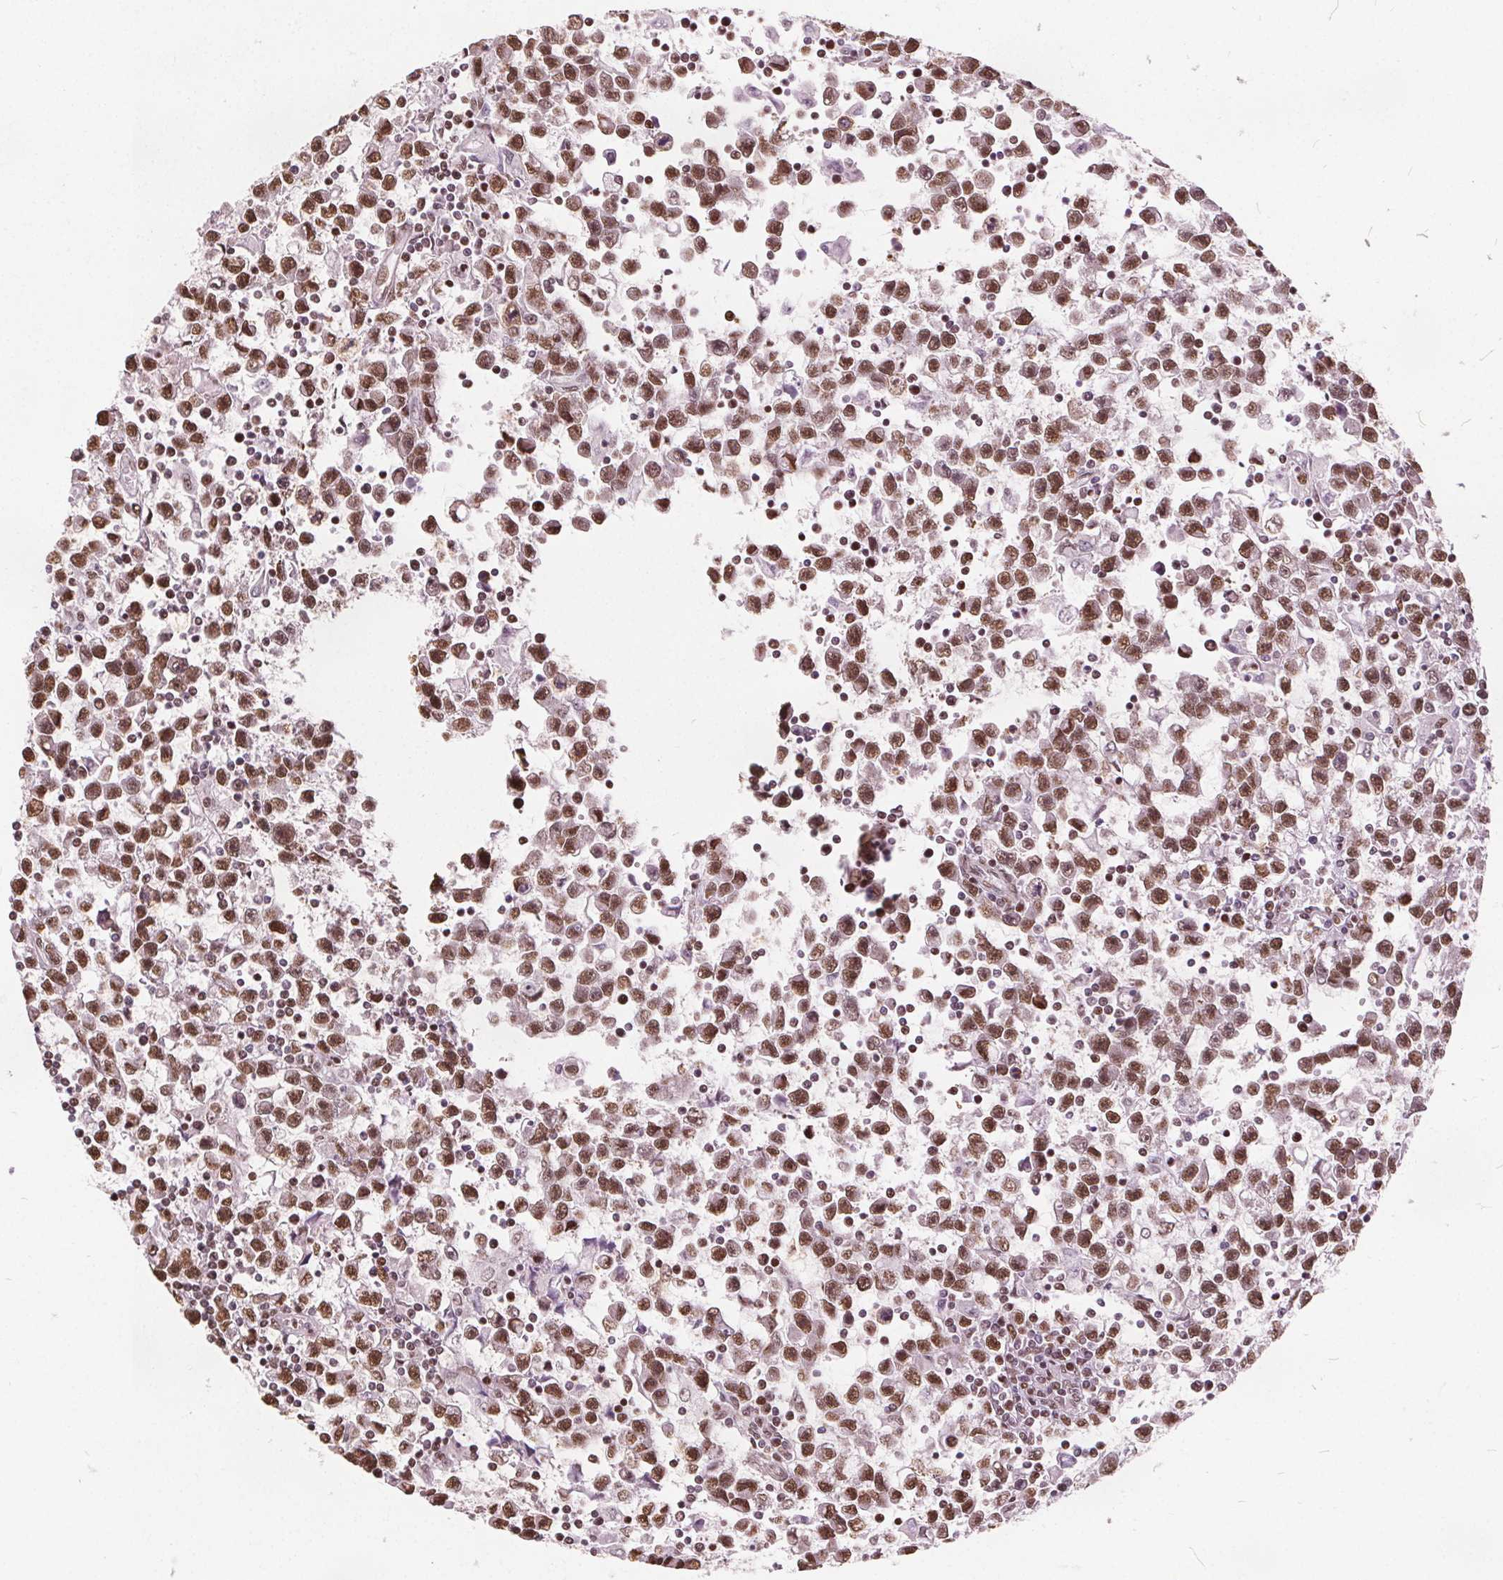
{"staining": {"intensity": "strong", "quantity": ">75%", "location": "nuclear"}, "tissue": "testis cancer", "cell_type": "Tumor cells", "image_type": "cancer", "snomed": [{"axis": "morphology", "description": "Seminoma, NOS"}, {"axis": "topography", "description": "Testis"}], "caption": "Immunohistochemical staining of seminoma (testis) shows high levels of strong nuclear protein staining in about >75% of tumor cells.", "gene": "ISLR2", "patient": {"sex": "male", "age": 31}}